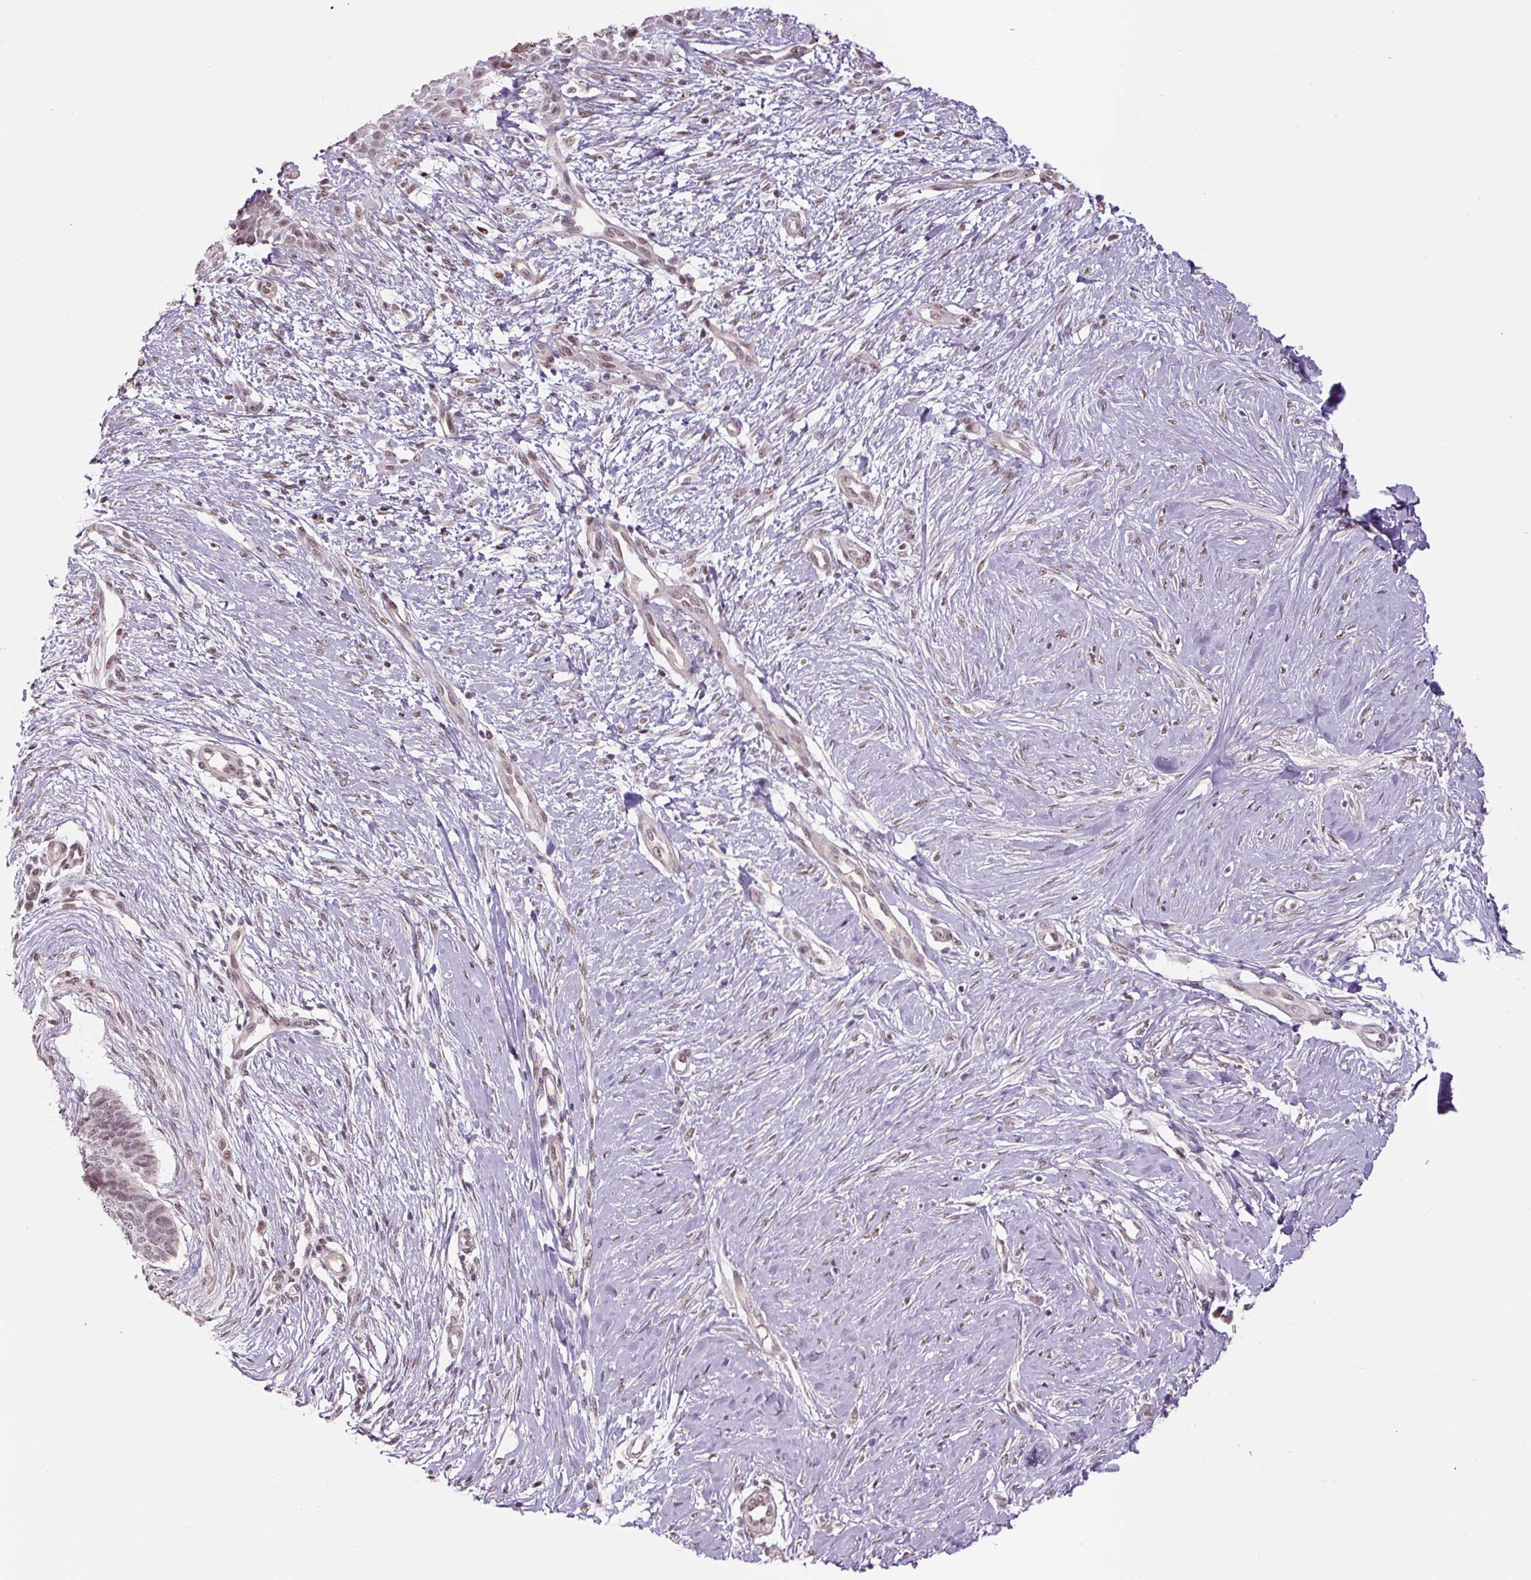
{"staining": {"intensity": "moderate", "quantity": "<25%", "location": "nuclear"}, "tissue": "skin cancer", "cell_type": "Tumor cells", "image_type": "cancer", "snomed": [{"axis": "morphology", "description": "Normal tissue, NOS"}, {"axis": "morphology", "description": "Basal cell carcinoma"}, {"axis": "topography", "description": "Skin"}], "caption": "Moderate nuclear protein positivity is identified in about <25% of tumor cells in skin cancer (basal cell carcinoma).", "gene": "TCFL5", "patient": {"sex": "male", "age": 50}}